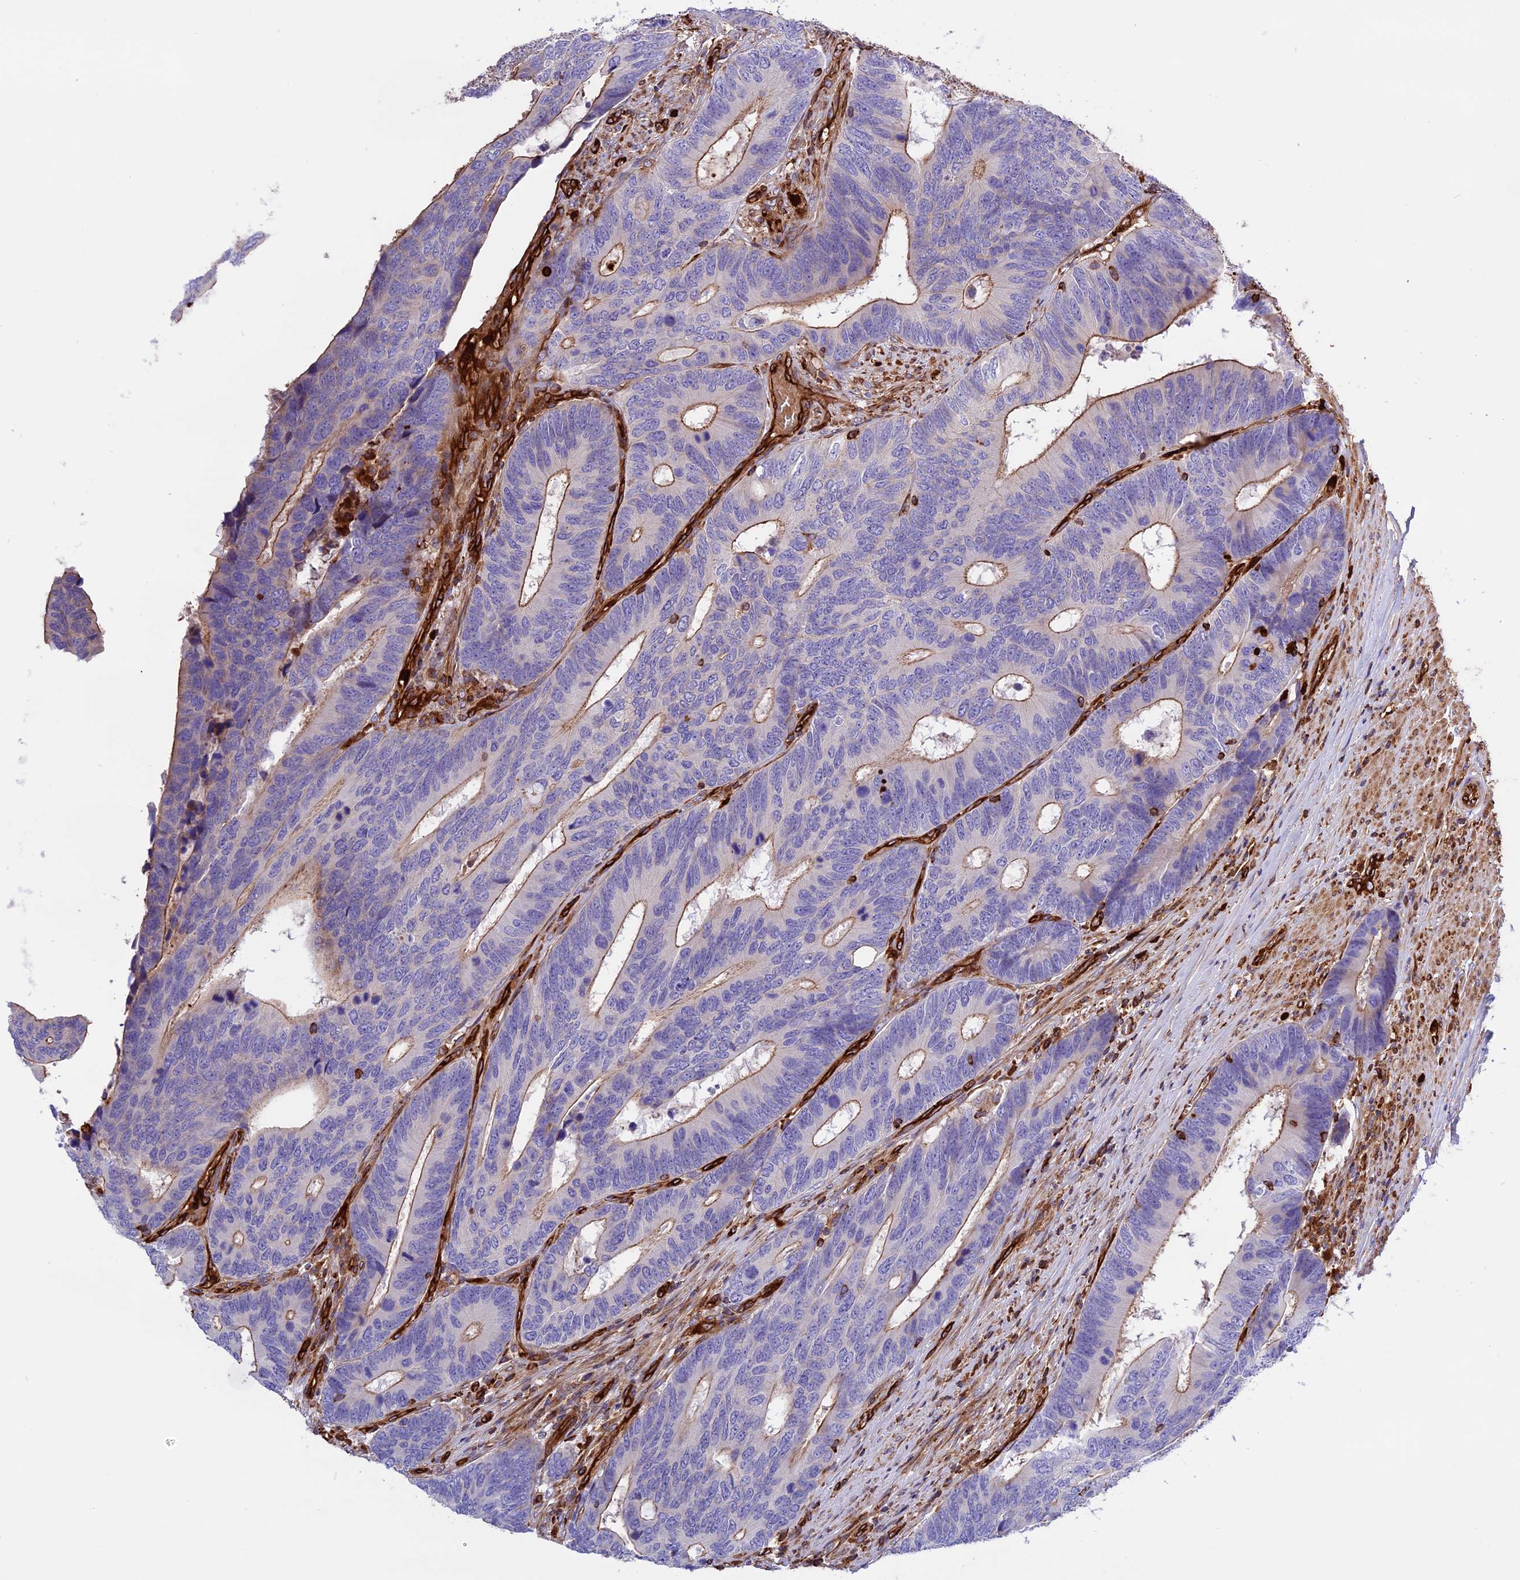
{"staining": {"intensity": "negative", "quantity": "none", "location": "none"}, "tissue": "colorectal cancer", "cell_type": "Tumor cells", "image_type": "cancer", "snomed": [{"axis": "morphology", "description": "Adenocarcinoma, NOS"}, {"axis": "topography", "description": "Colon"}], "caption": "The image exhibits no staining of tumor cells in colorectal cancer (adenocarcinoma).", "gene": "CD99L2", "patient": {"sex": "male", "age": 87}}